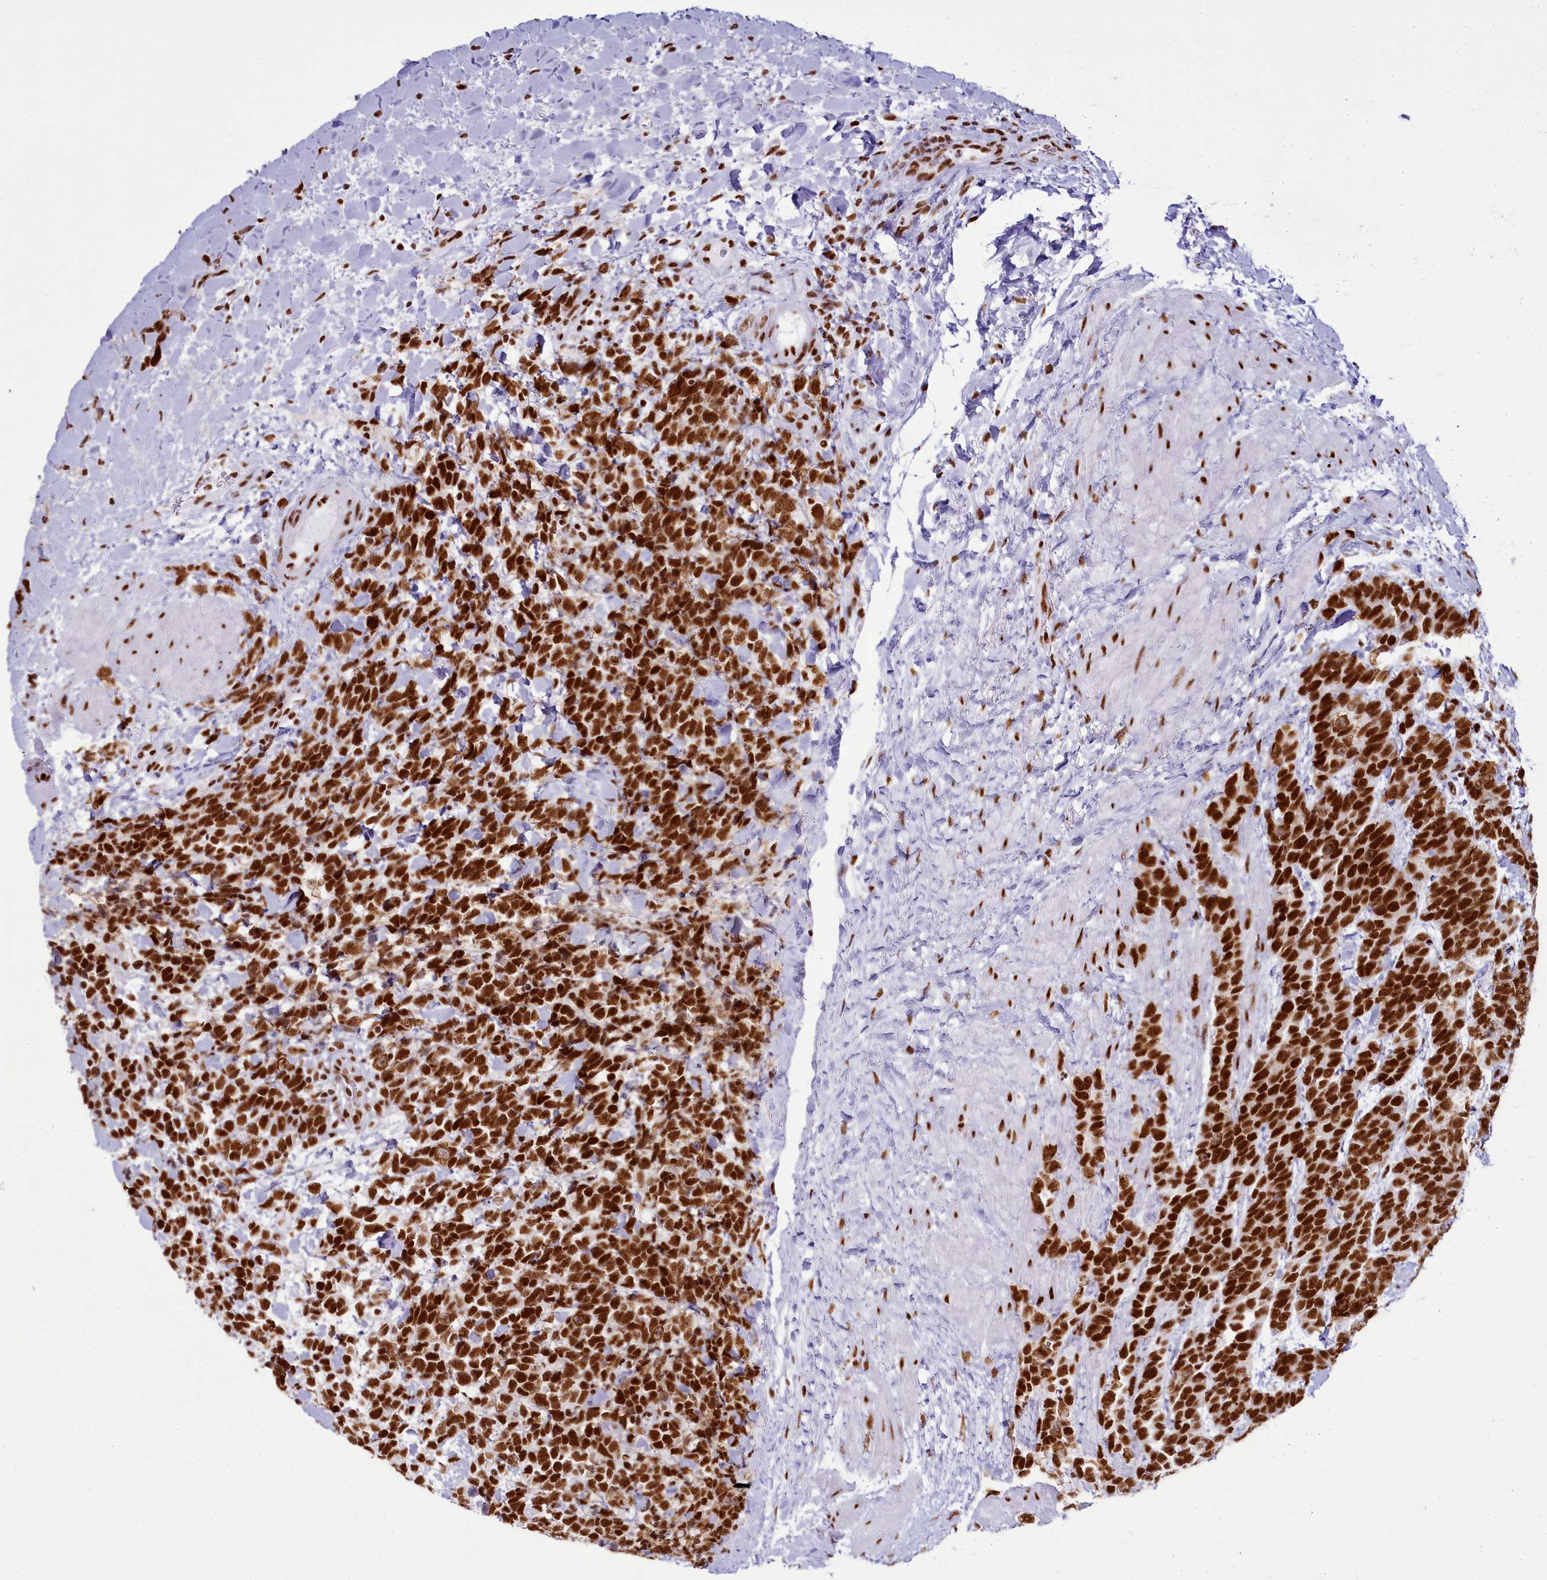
{"staining": {"intensity": "strong", "quantity": ">75%", "location": "nuclear"}, "tissue": "urothelial cancer", "cell_type": "Tumor cells", "image_type": "cancer", "snomed": [{"axis": "morphology", "description": "Urothelial carcinoma, High grade"}, {"axis": "topography", "description": "Urinary bladder"}], "caption": "Urothelial cancer stained for a protein shows strong nuclear positivity in tumor cells.", "gene": "RALY", "patient": {"sex": "female", "age": 82}}